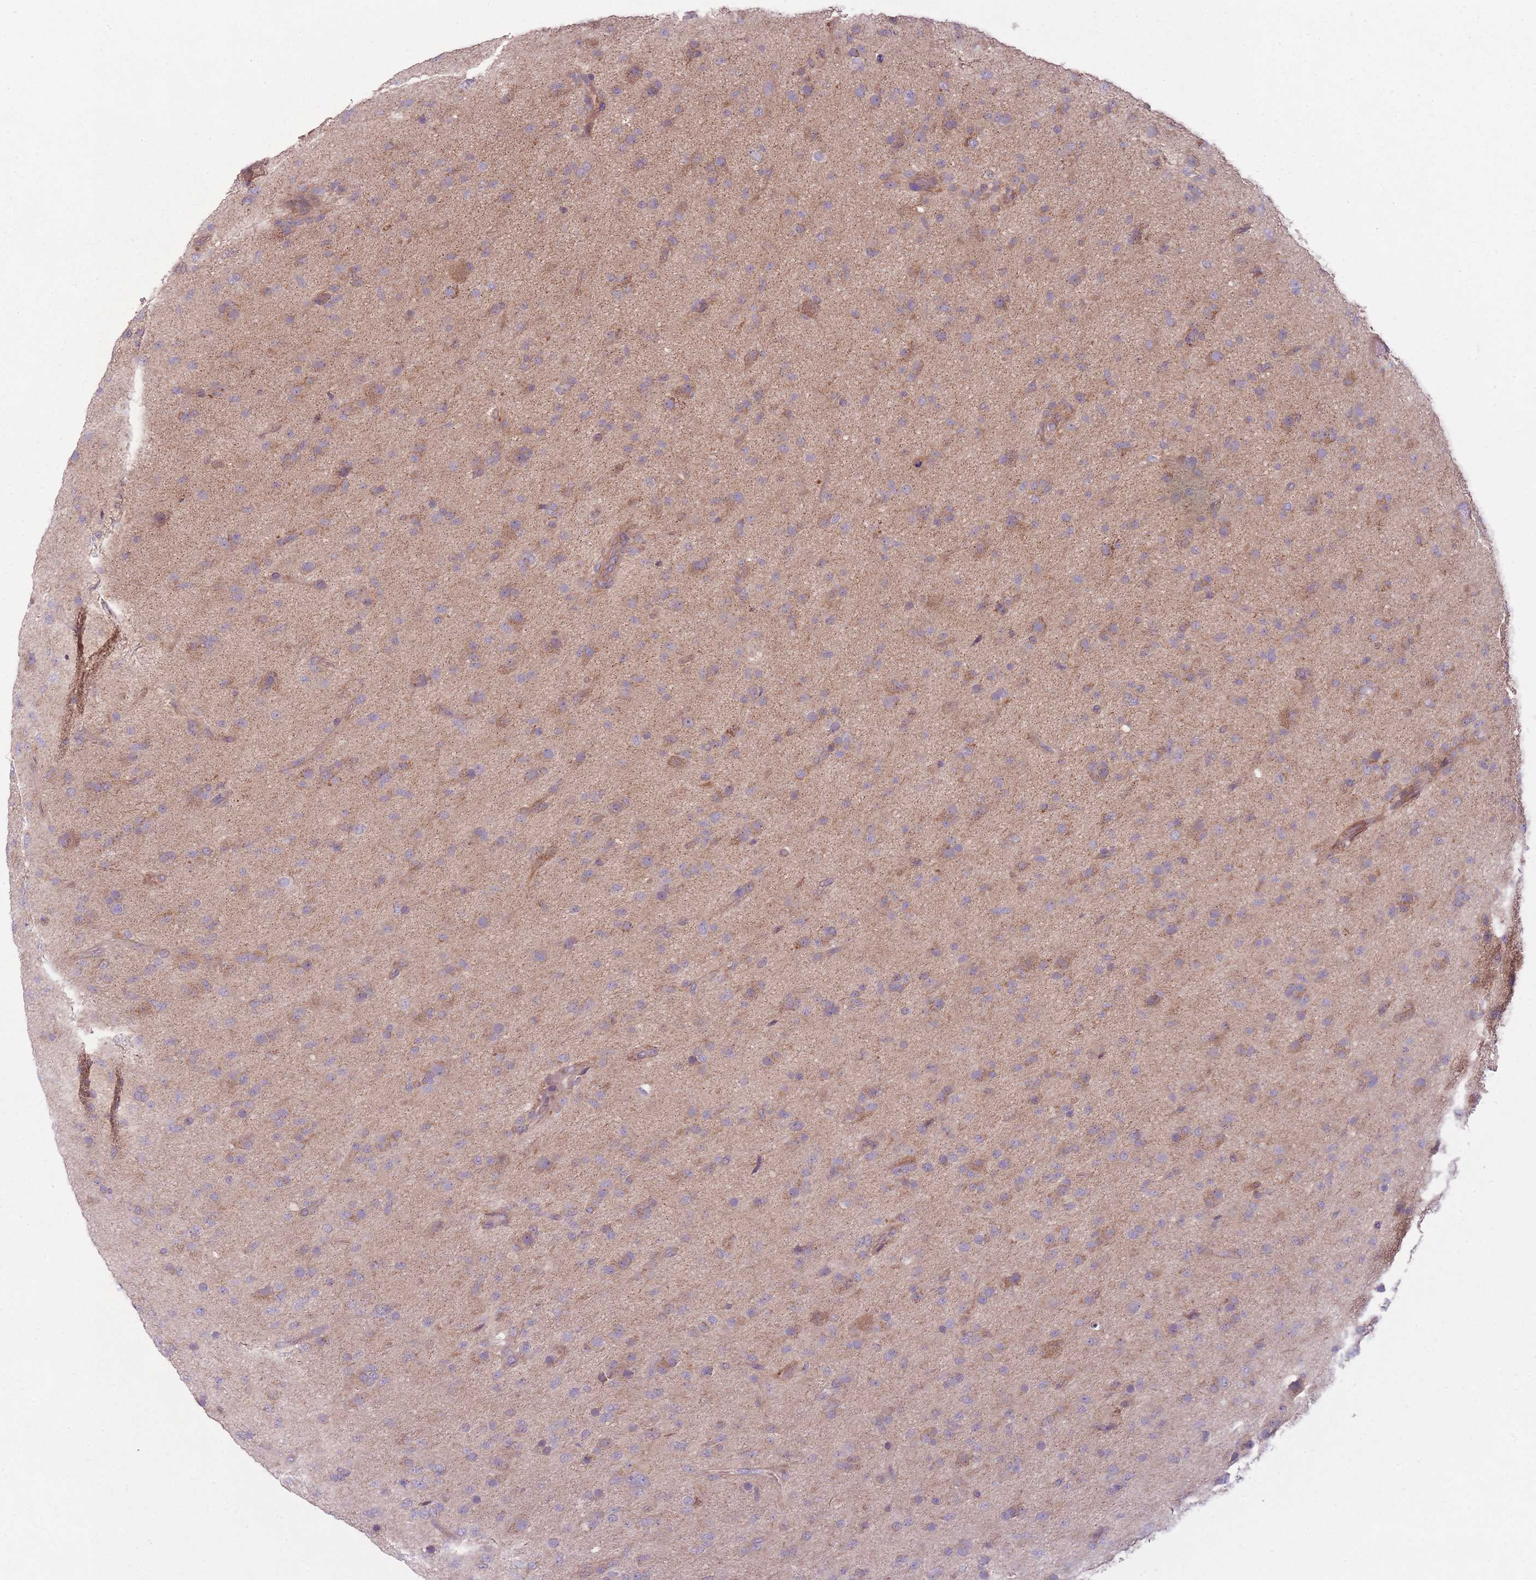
{"staining": {"intensity": "moderate", "quantity": "<25%", "location": "cytoplasmic/membranous"}, "tissue": "glioma", "cell_type": "Tumor cells", "image_type": "cancer", "snomed": [{"axis": "morphology", "description": "Glioma, malignant, Low grade"}, {"axis": "topography", "description": "Brain"}], "caption": "Protein expression analysis of malignant low-grade glioma exhibits moderate cytoplasmic/membranous positivity in about <25% of tumor cells.", "gene": "NT5DC2", "patient": {"sex": "male", "age": 65}}